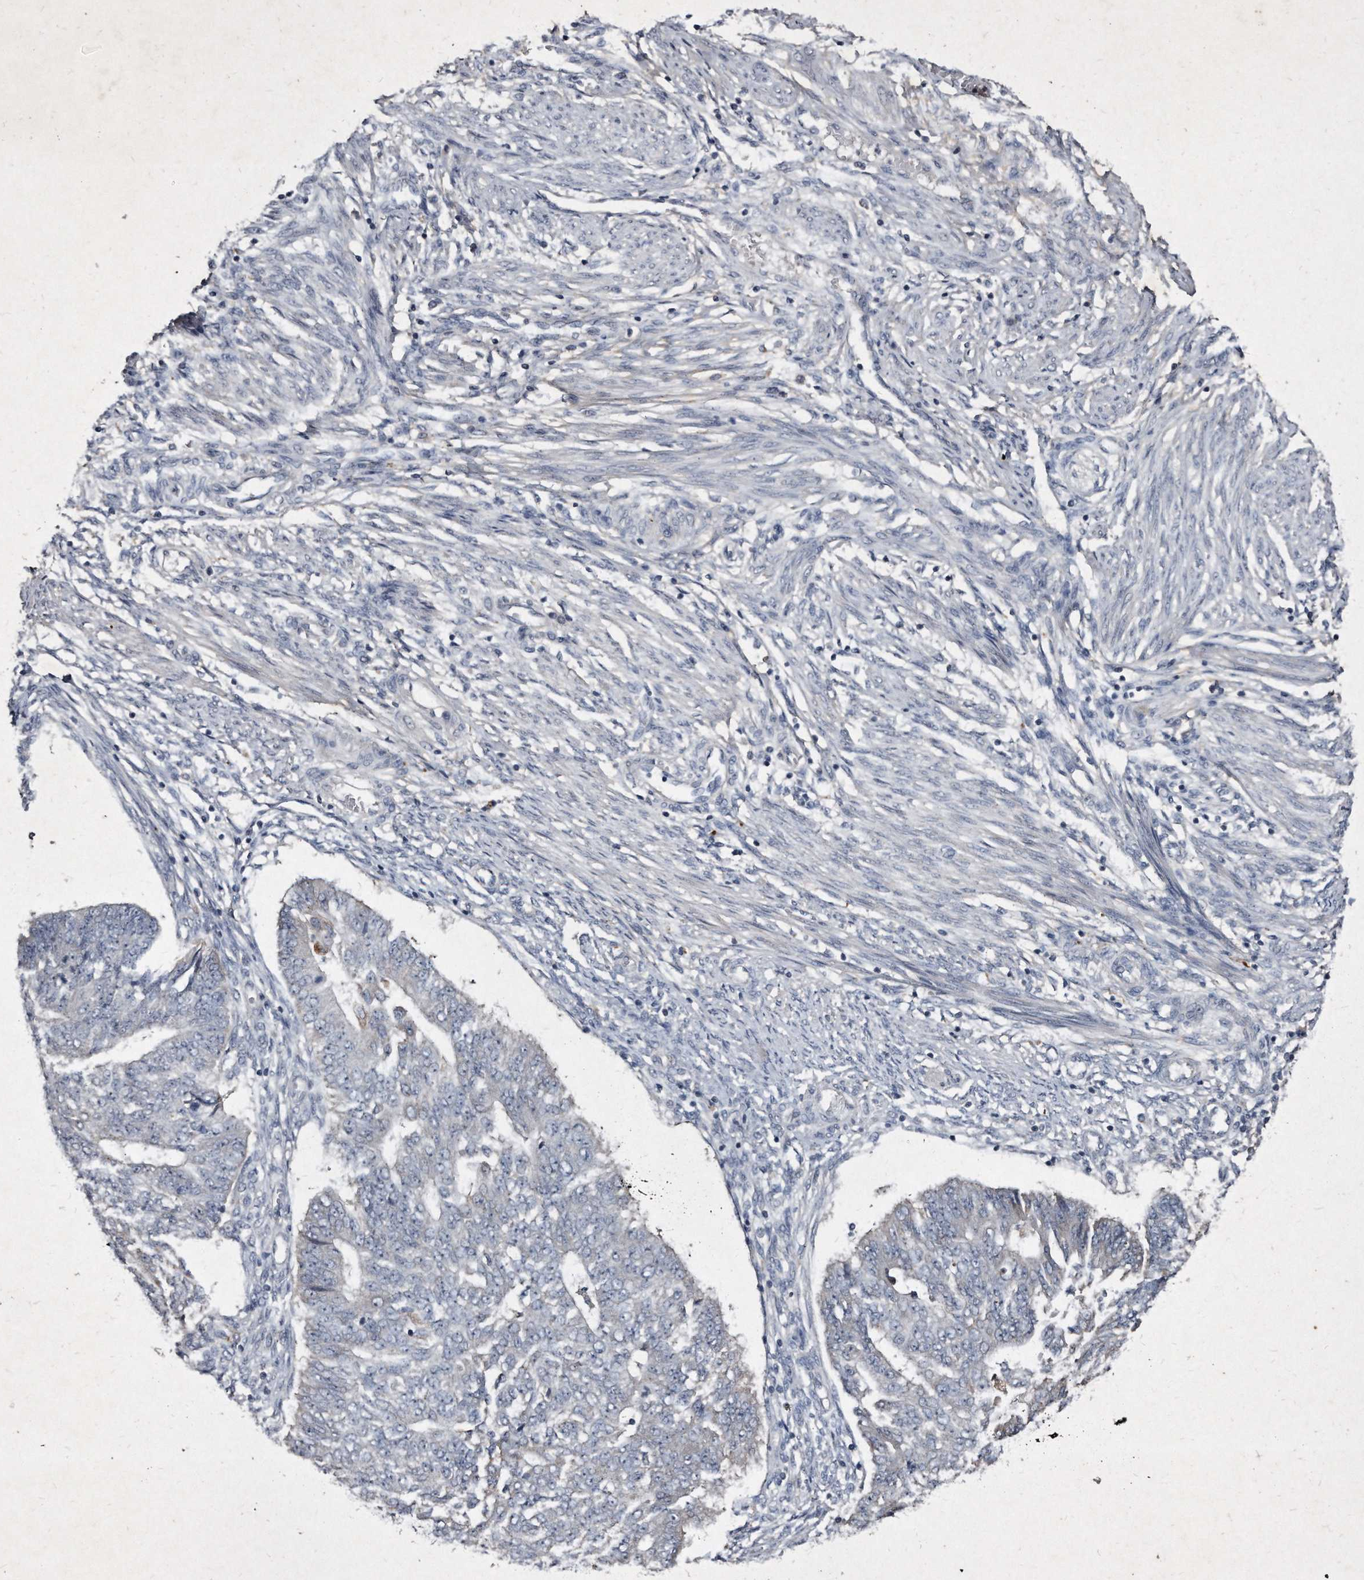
{"staining": {"intensity": "negative", "quantity": "none", "location": "none"}, "tissue": "endometrial cancer", "cell_type": "Tumor cells", "image_type": "cancer", "snomed": [{"axis": "morphology", "description": "Adenocarcinoma, NOS"}, {"axis": "topography", "description": "Endometrium"}], "caption": "Immunohistochemistry (IHC) histopathology image of neoplastic tissue: endometrial cancer stained with DAB displays no significant protein expression in tumor cells.", "gene": "KLHDC3", "patient": {"sex": "female", "age": 32}}